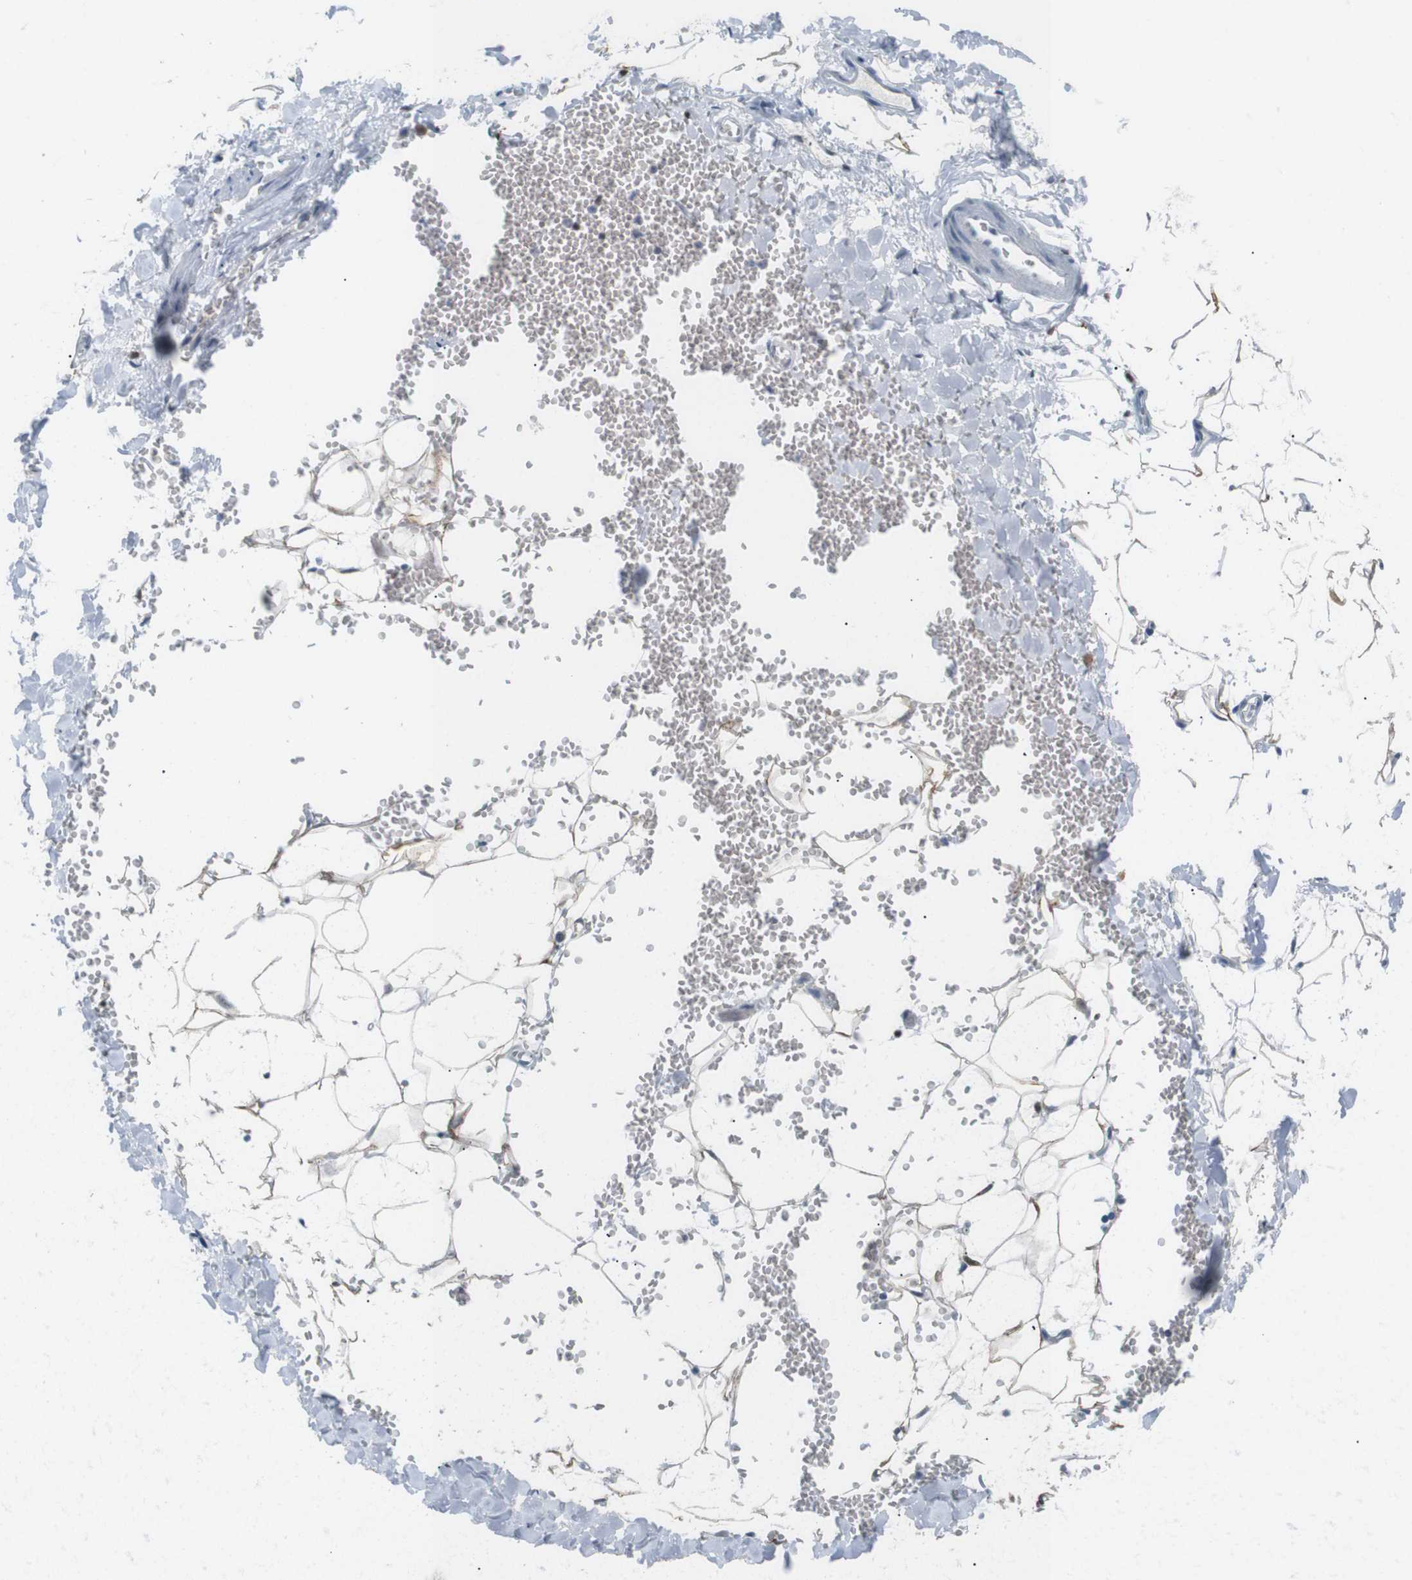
{"staining": {"intensity": "negative", "quantity": "none", "location": "none"}, "tissue": "adipose tissue", "cell_type": "Adipocytes", "image_type": "normal", "snomed": [{"axis": "morphology", "description": "Normal tissue, NOS"}, {"axis": "topography", "description": "Adipose tissue"}, {"axis": "topography", "description": "Peripheral nerve tissue"}], "caption": "Protein analysis of unremarkable adipose tissue demonstrates no significant staining in adipocytes.", "gene": "IRF8", "patient": {"sex": "male", "age": 52}}